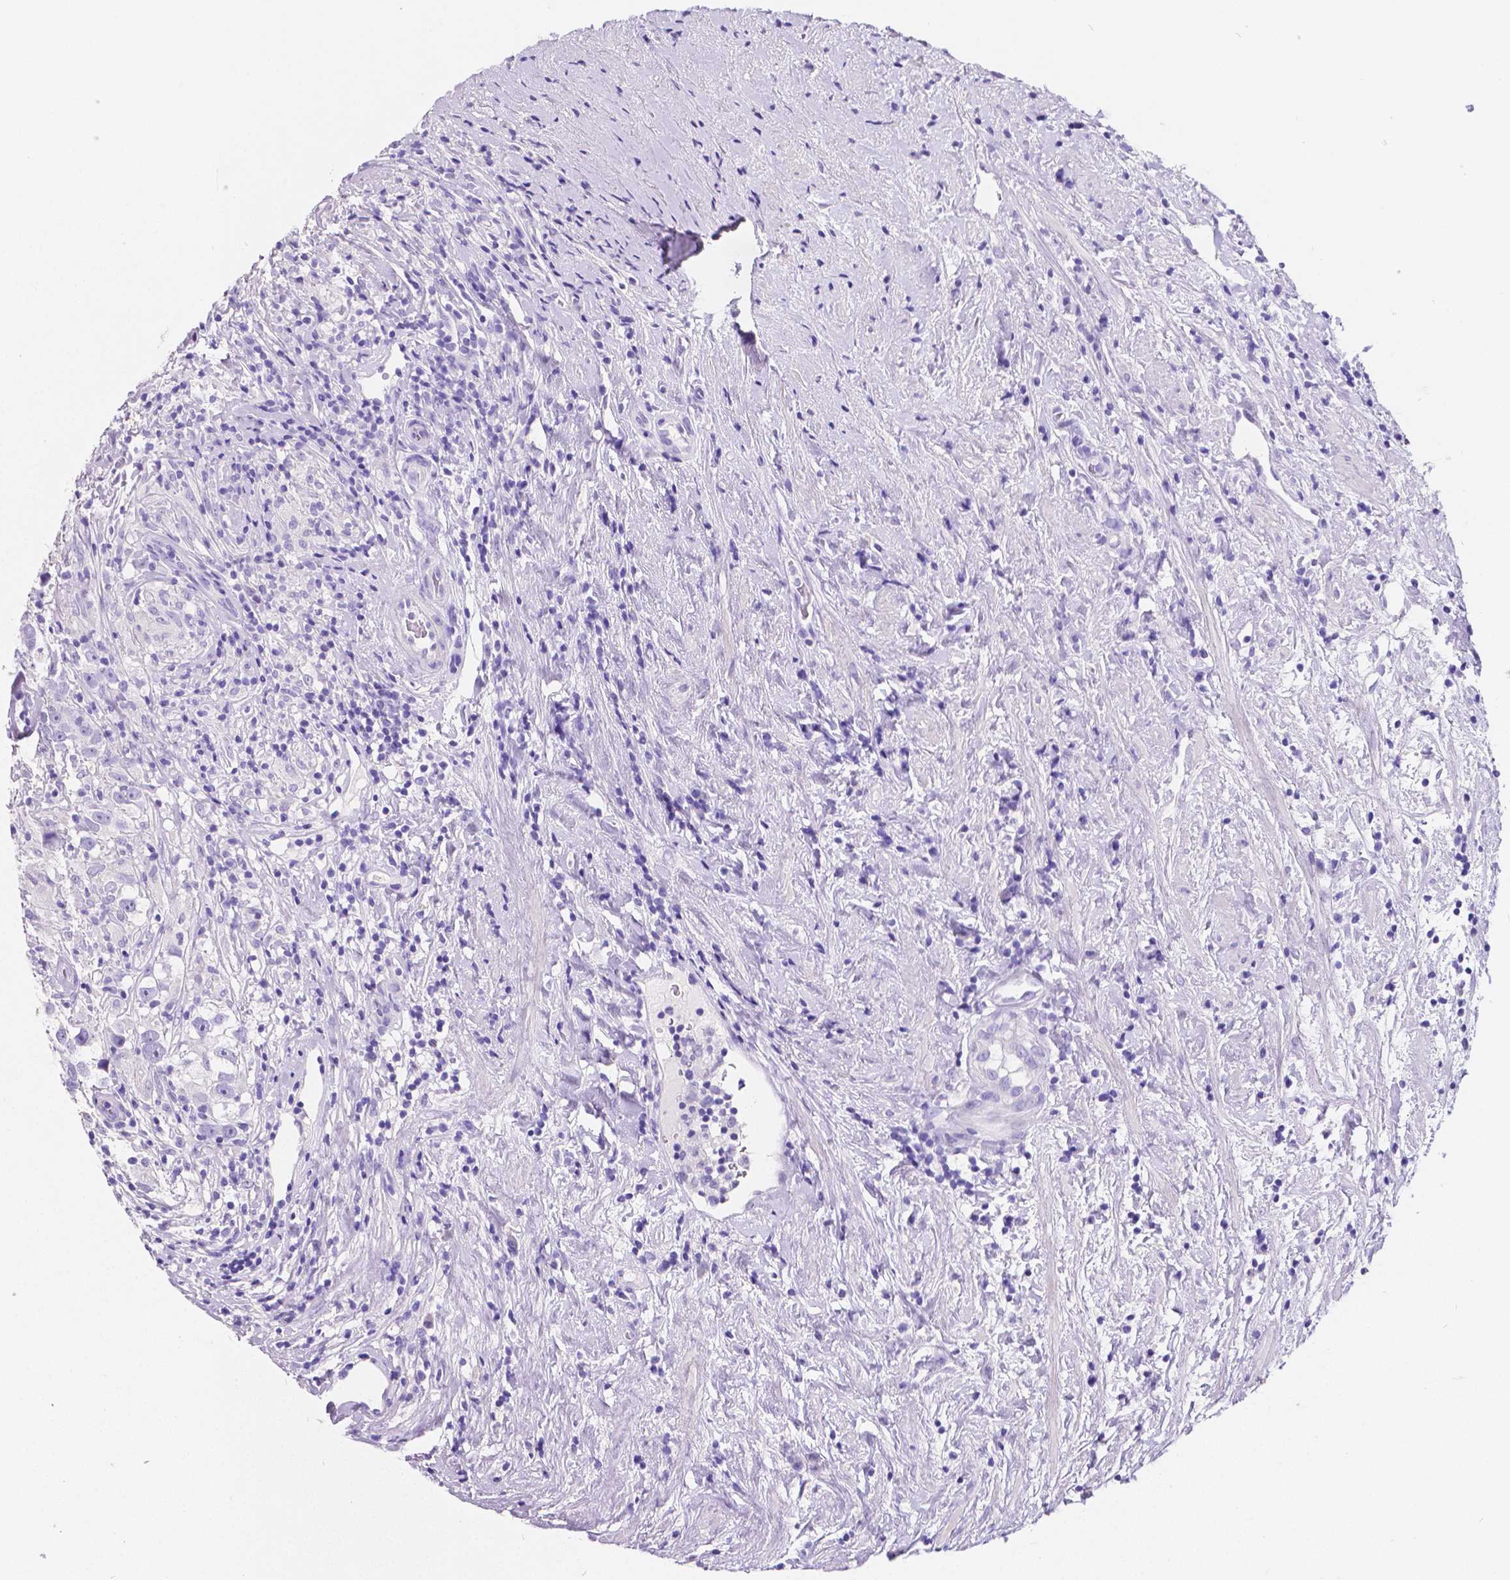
{"staining": {"intensity": "negative", "quantity": "none", "location": "none"}, "tissue": "testis cancer", "cell_type": "Tumor cells", "image_type": "cancer", "snomed": [{"axis": "morphology", "description": "Seminoma, NOS"}, {"axis": "topography", "description": "Testis"}], "caption": "Testis cancer (seminoma) was stained to show a protein in brown. There is no significant staining in tumor cells.", "gene": "SATB2", "patient": {"sex": "male", "age": 46}}